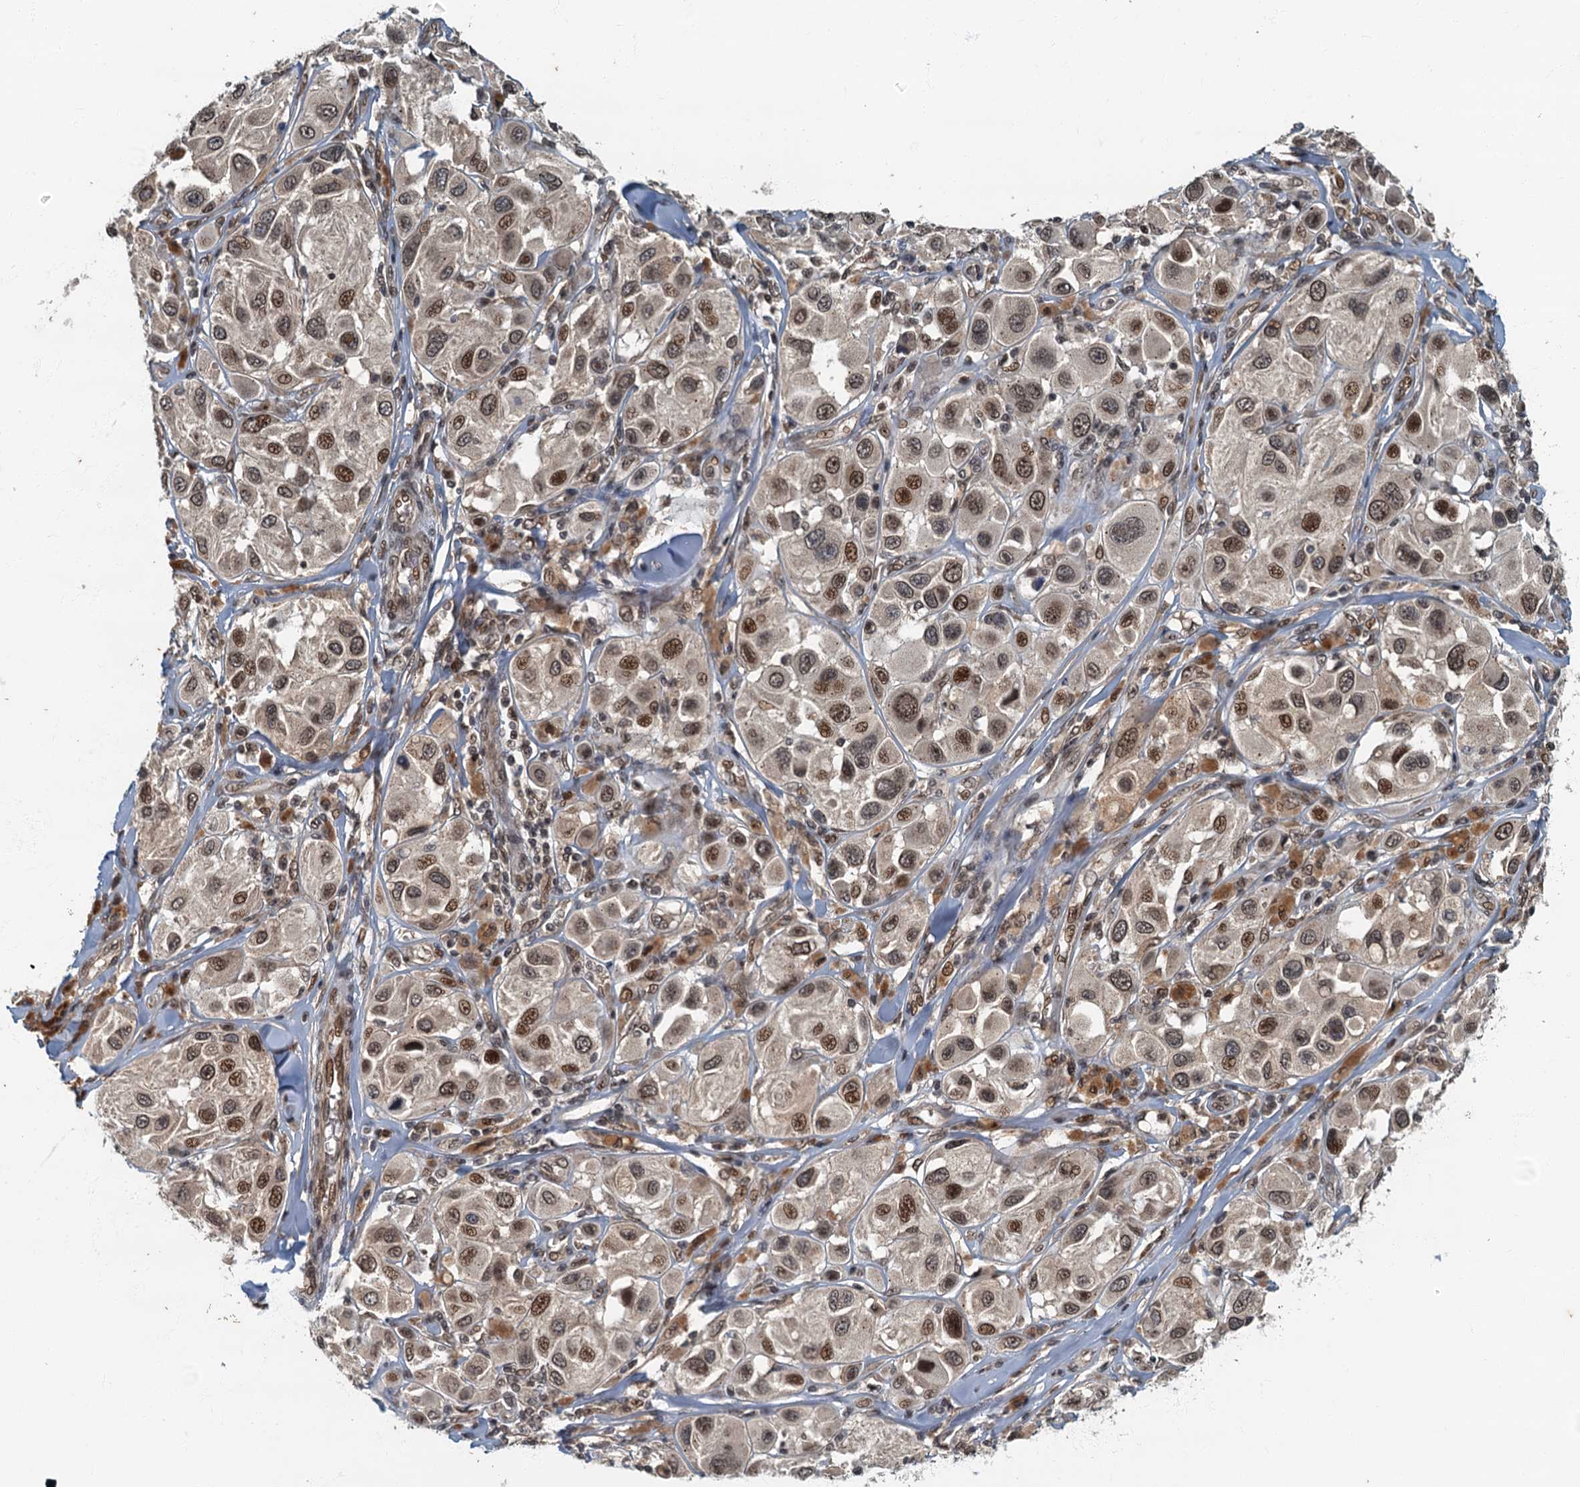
{"staining": {"intensity": "moderate", "quantity": ">75%", "location": "nuclear"}, "tissue": "melanoma", "cell_type": "Tumor cells", "image_type": "cancer", "snomed": [{"axis": "morphology", "description": "Malignant melanoma, Metastatic site"}, {"axis": "topography", "description": "Skin"}], "caption": "Protein staining exhibits moderate nuclear expression in approximately >75% of tumor cells in malignant melanoma (metastatic site). (IHC, brightfield microscopy, high magnification).", "gene": "CKAP2L", "patient": {"sex": "male", "age": 41}}